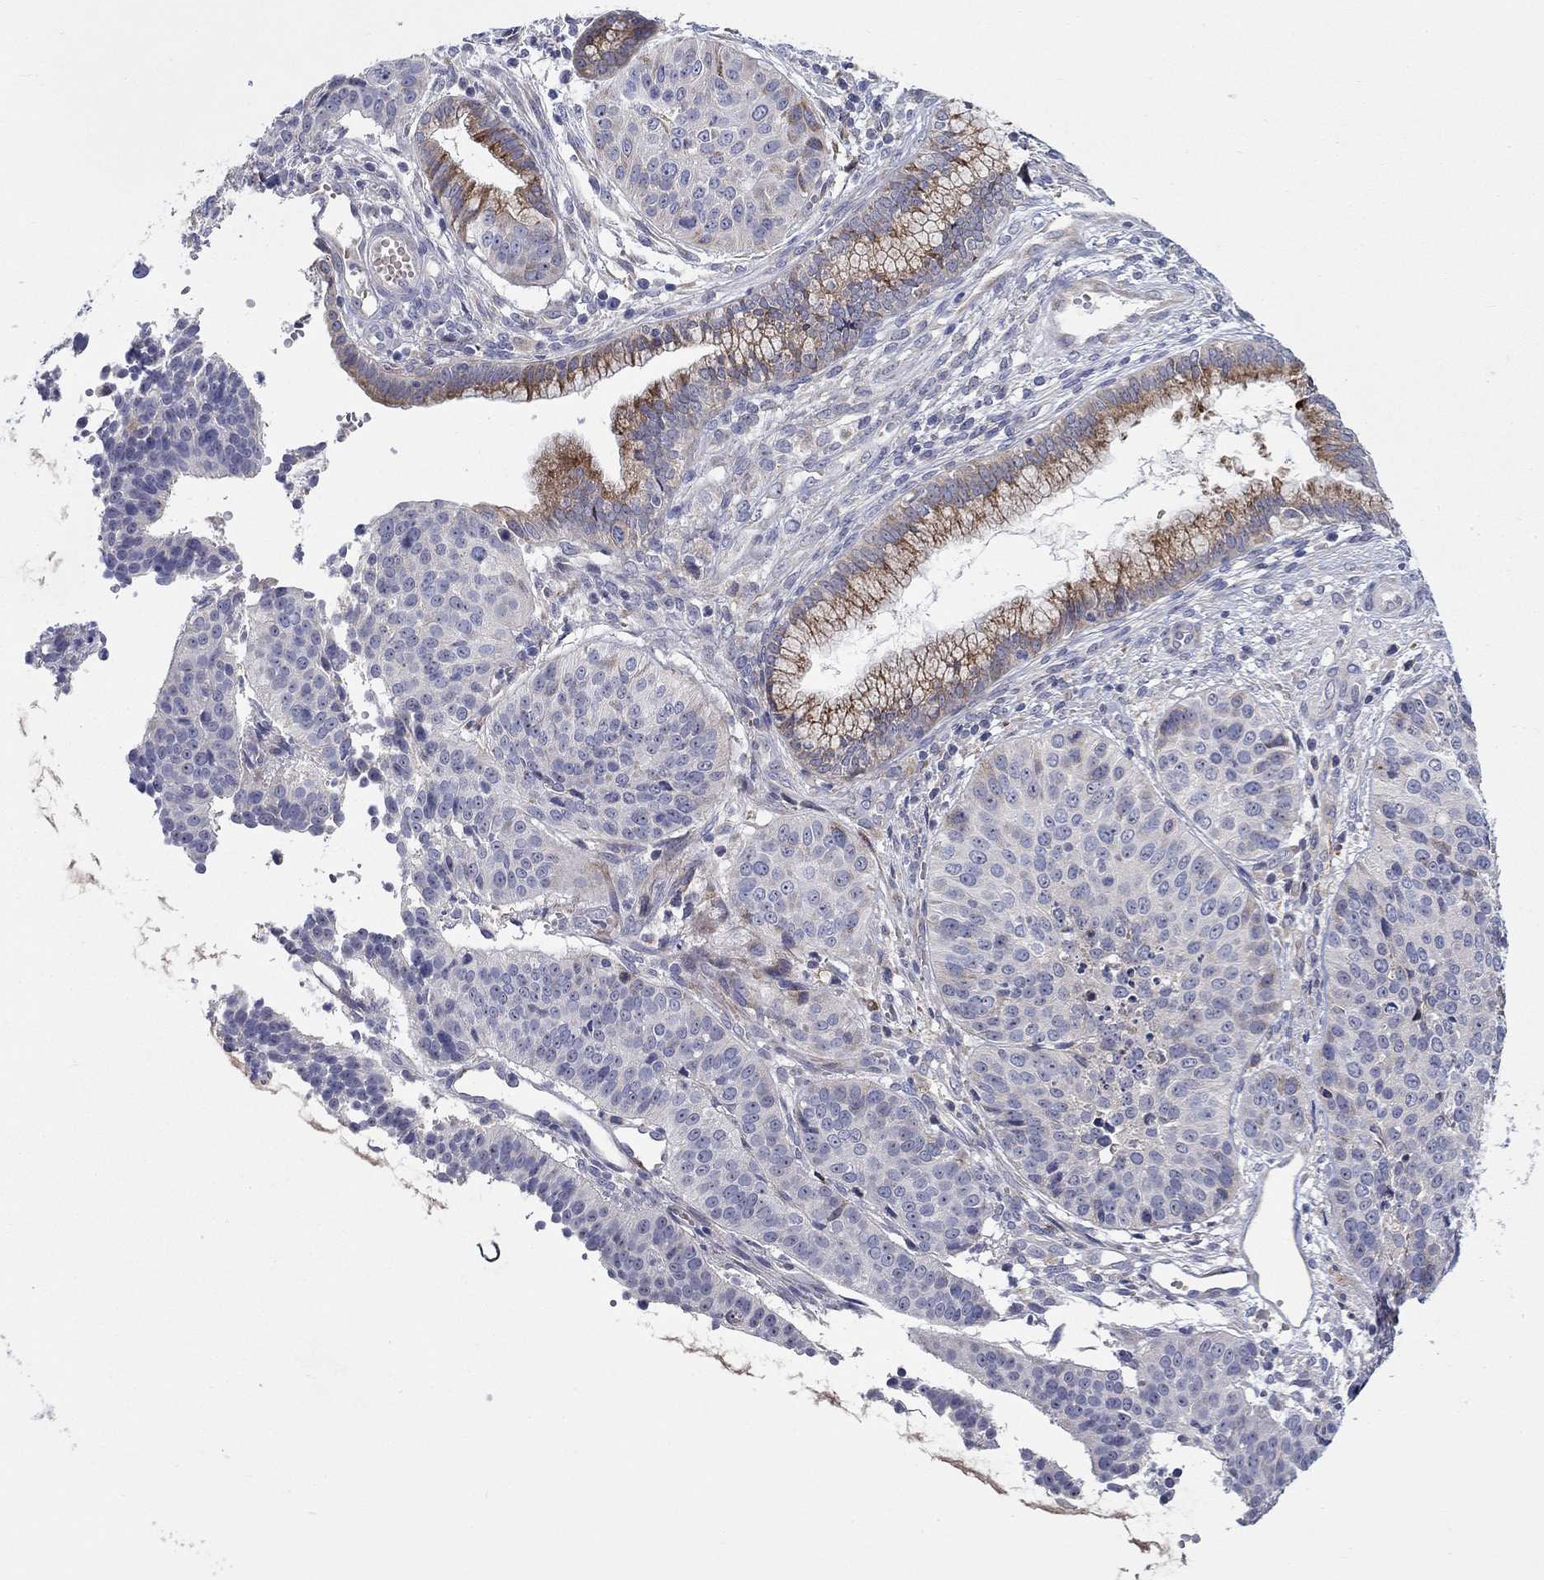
{"staining": {"intensity": "negative", "quantity": "none", "location": "none"}, "tissue": "cervical cancer", "cell_type": "Tumor cells", "image_type": "cancer", "snomed": [{"axis": "morphology", "description": "Normal tissue, NOS"}, {"axis": "morphology", "description": "Squamous cell carcinoma, NOS"}, {"axis": "topography", "description": "Cervix"}], "caption": "A photomicrograph of human cervical squamous cell carcinoma is negative for staining in tumor cells. (Brightfield microscopy of DAB (3,3'-diaminobenzidine) IHC at high magnification).", "gene": "QRFPR", "patient": {"sex": "female", "age": 39}}